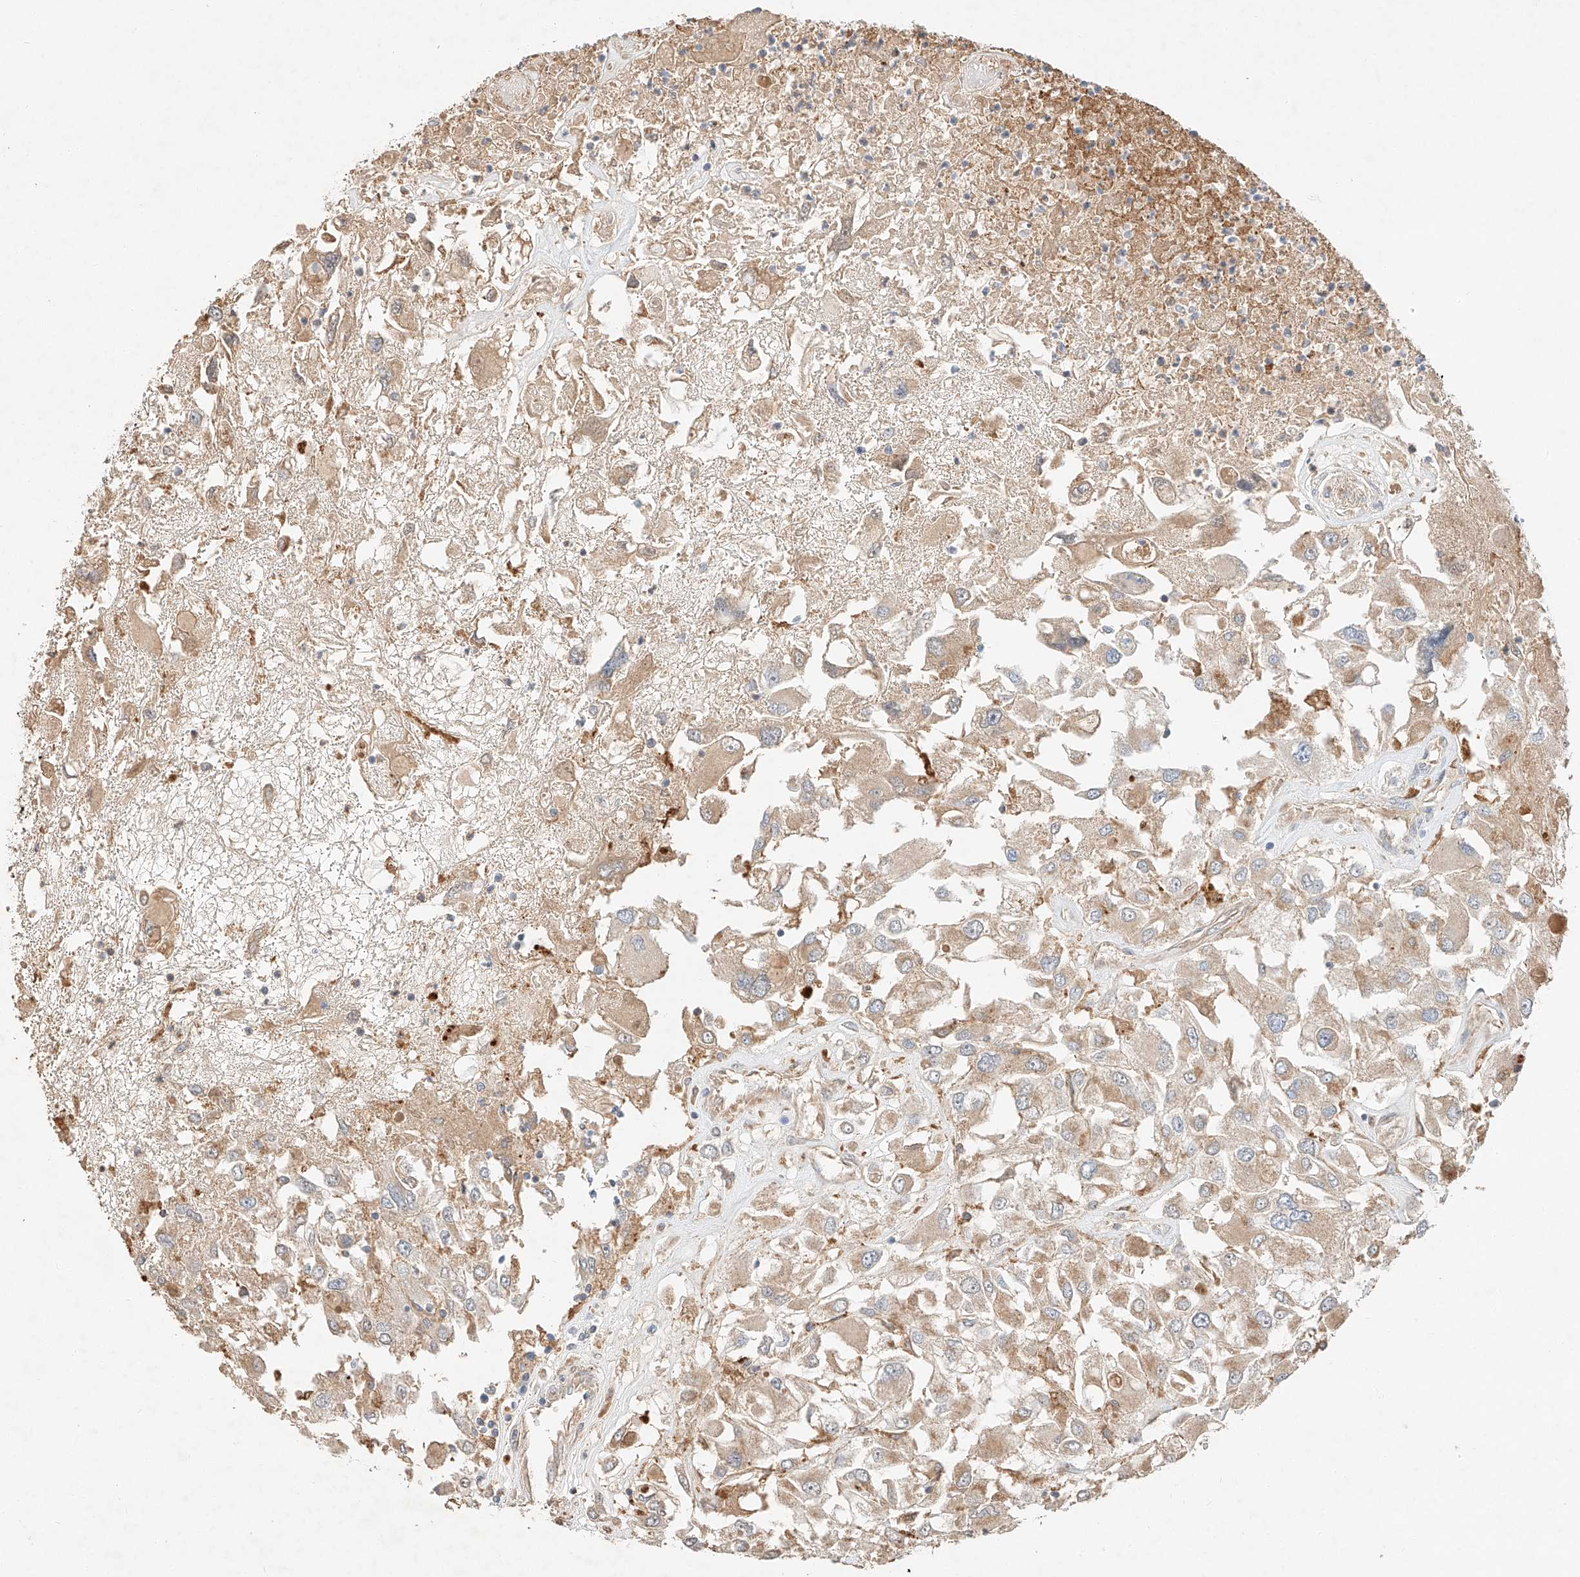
{"staining": {"intensity": "weak", "quantity": ">75%", "location": "cytoplasmic/membranous"}, "tissue": "renal cancer", "cell_type": "Tumor cells", "image_type": "cancer", "snomed": [{"axis": "morphology", "description": "Adenocarcinoma, NOS"}, {"axis": "topography", "description": "Kidney"}], "caption": "The immunohistochemical stain highlights weak cytoplasmic/membranous positivity in tumor cells of adenocarcinoma (renal) tissue.", "gene": "SUSD6", "patient": {"sex": "female", "age": 52}}